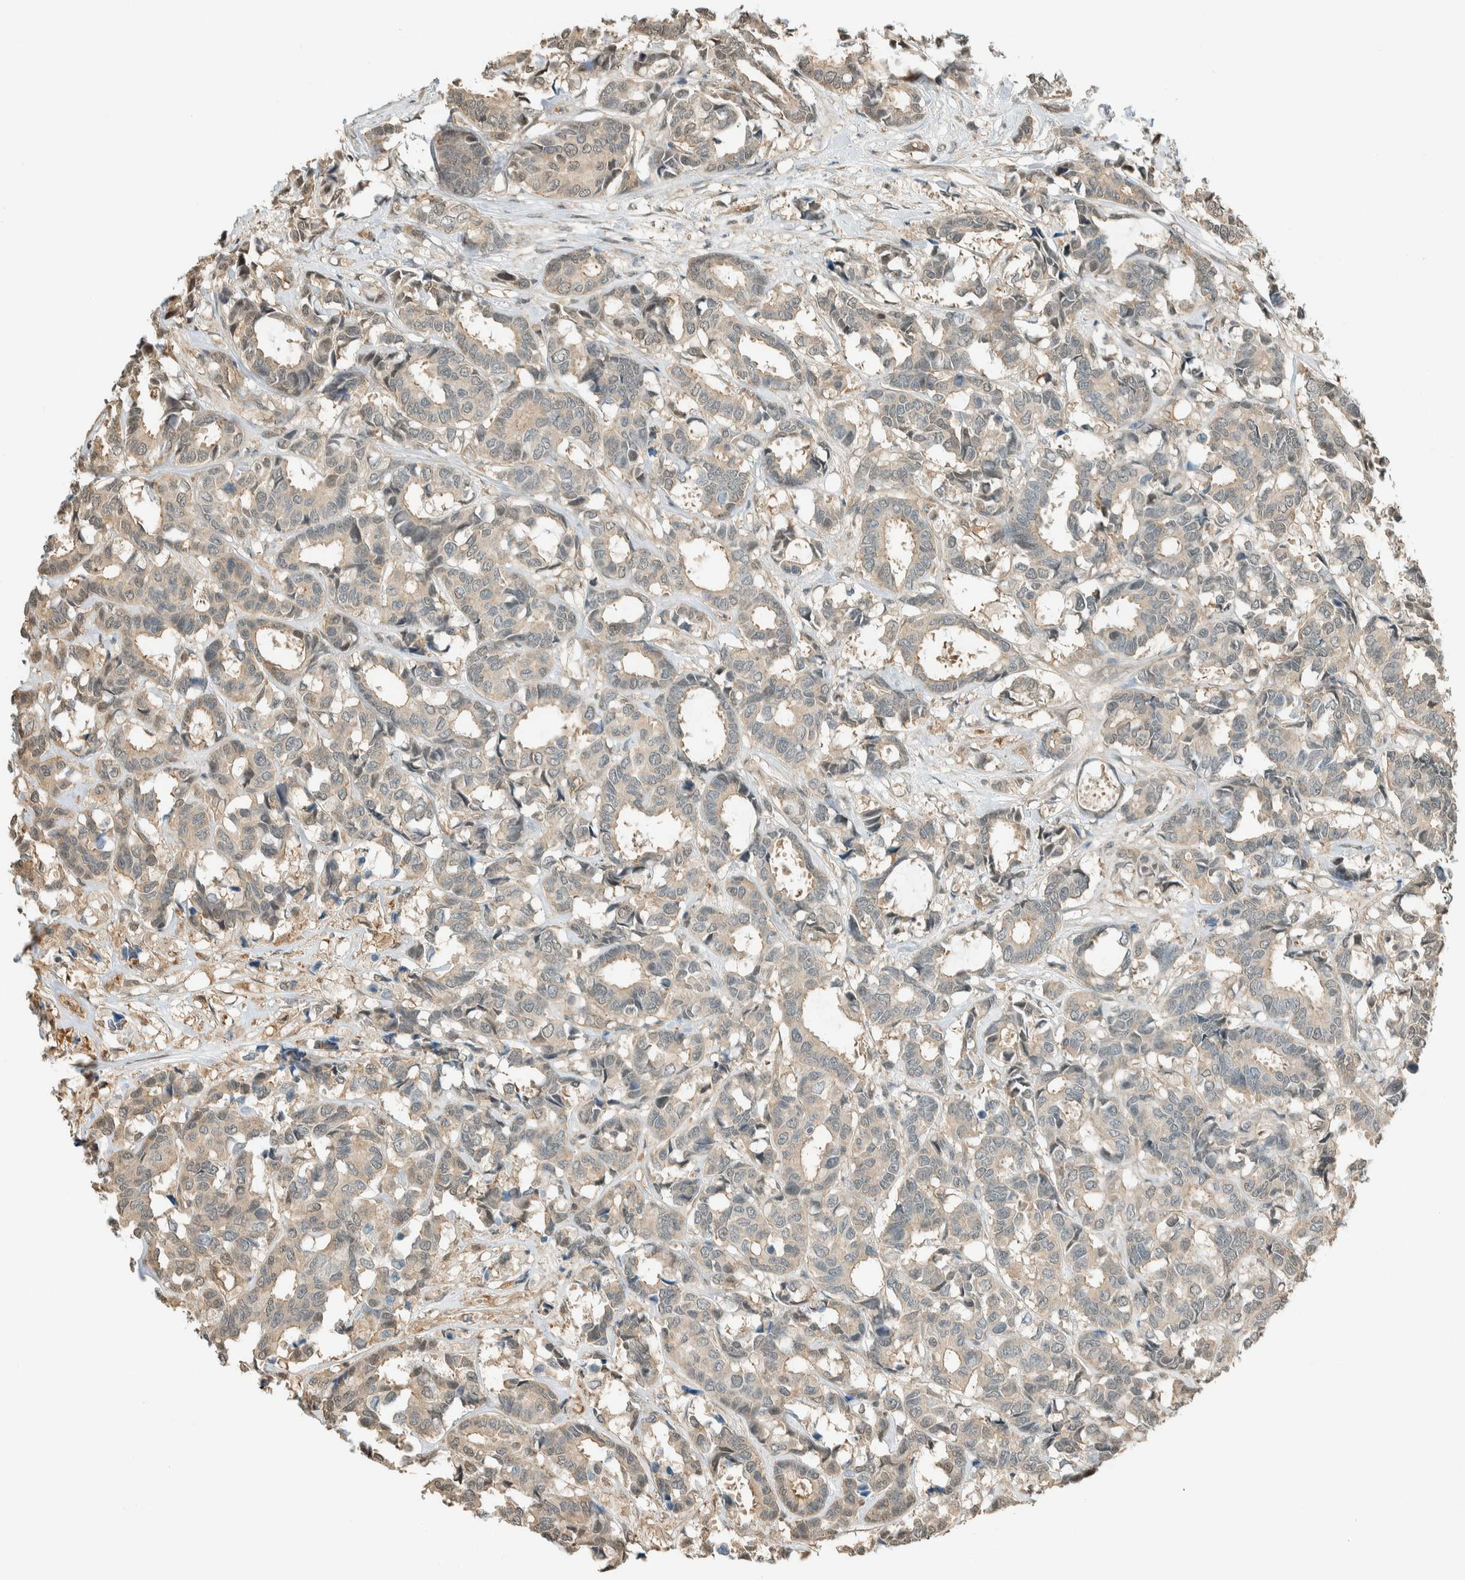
{"staining": {"intensity": "weak", "quantity": "25%-75%", "location": "cytoplasmic/membranous"}, "tissue": "breast cancer", "cell_type": "Tumor cells", "image_type": "cancer", "snomed": [{"axis": "morphology", "description": "Duct carcinoma"}, {"axis": "topography", "description": "Breast"}], "caption": "IHC micrograph of neoplastic tissue: human intraductal carcinoma (breast) stained using immunohistochemistry displays low levels of weak protein expression localized specifically in the cytoplasmic/membranous of tumor cells, appearing as a cytoplasmic/membranous brown color.", "gene": "NIBAN2", "patient": {"sex": "female", "age": 87}}